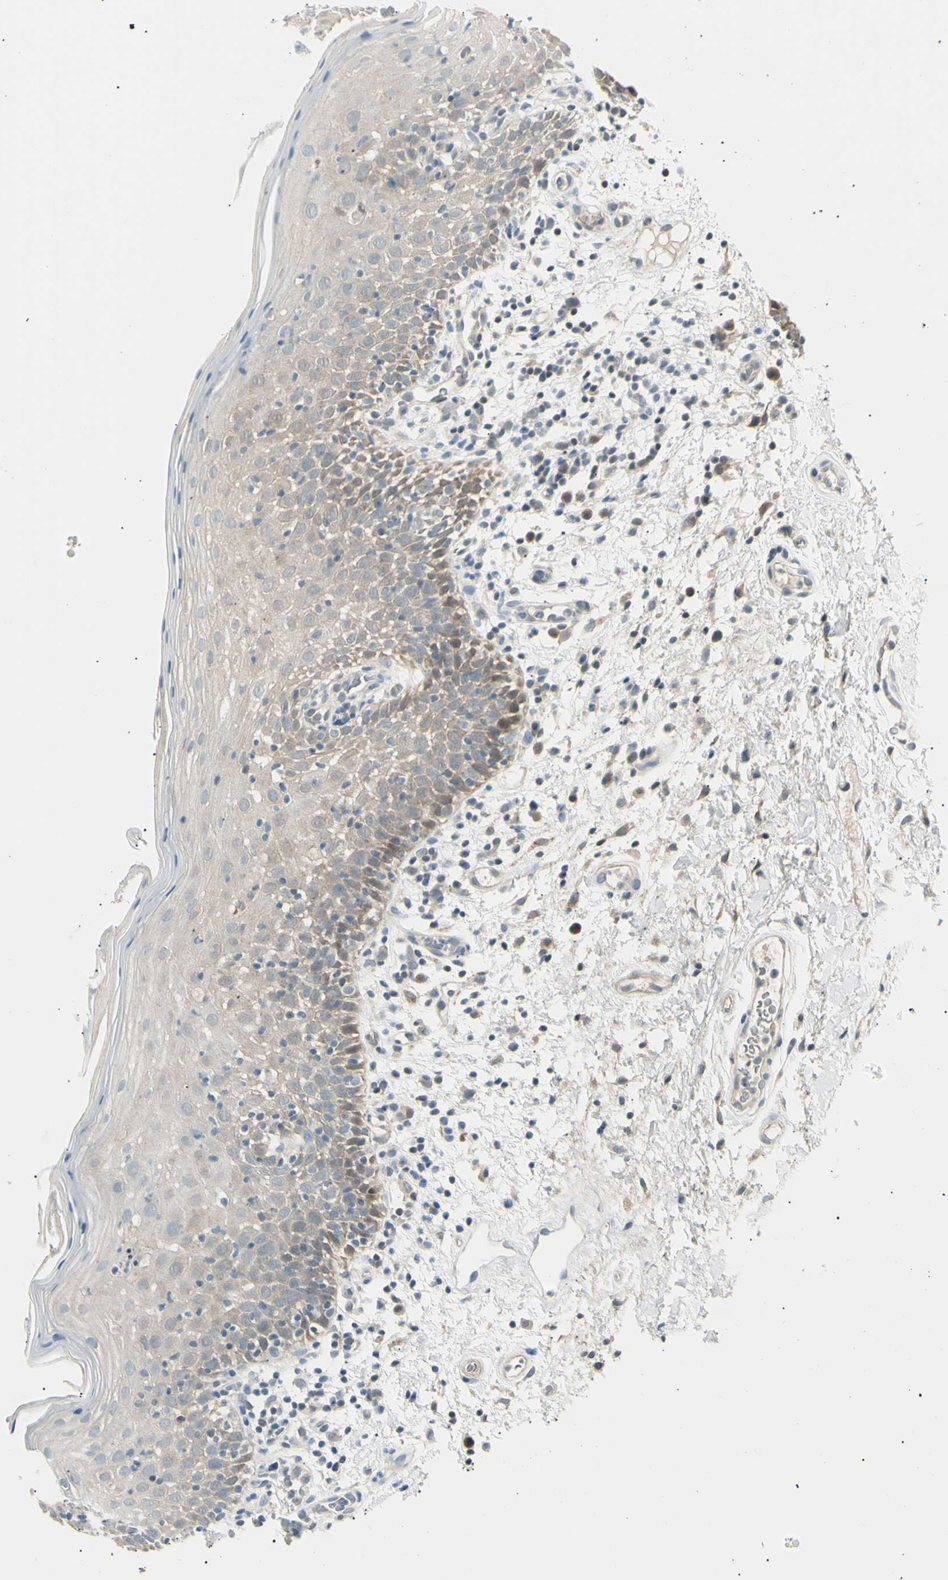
{"staining": {"intensity": "moderate", "quantity": "<25%", "location": "cytoplasmic/membranous"}, "tissue": "oral mucosa", "cell_type": "Squamous epithelial cells", "image_type": "normal", "snomed": [{"axis": "morphology", "description": "Normal tissue, NOS"}, {"axis": "morphology", "description": "Squamous cell carcinoma, NOS"}, {"axis": "topography", "description": "Skeletal muscle"}, {"axis": "topography", "description": "Oral tissue"}], "caption": "This micrograph shows normal oral mucosa stained with immunohistochemistry (IHC) to label a protein in brown. The cytoplasmic/membranous of squamous epithelial cells show moderate positivity for the protein. Nuclei are counter-stained blue.", "gene": "LHPP", "patient": {"sex": "male", "age": 71}}